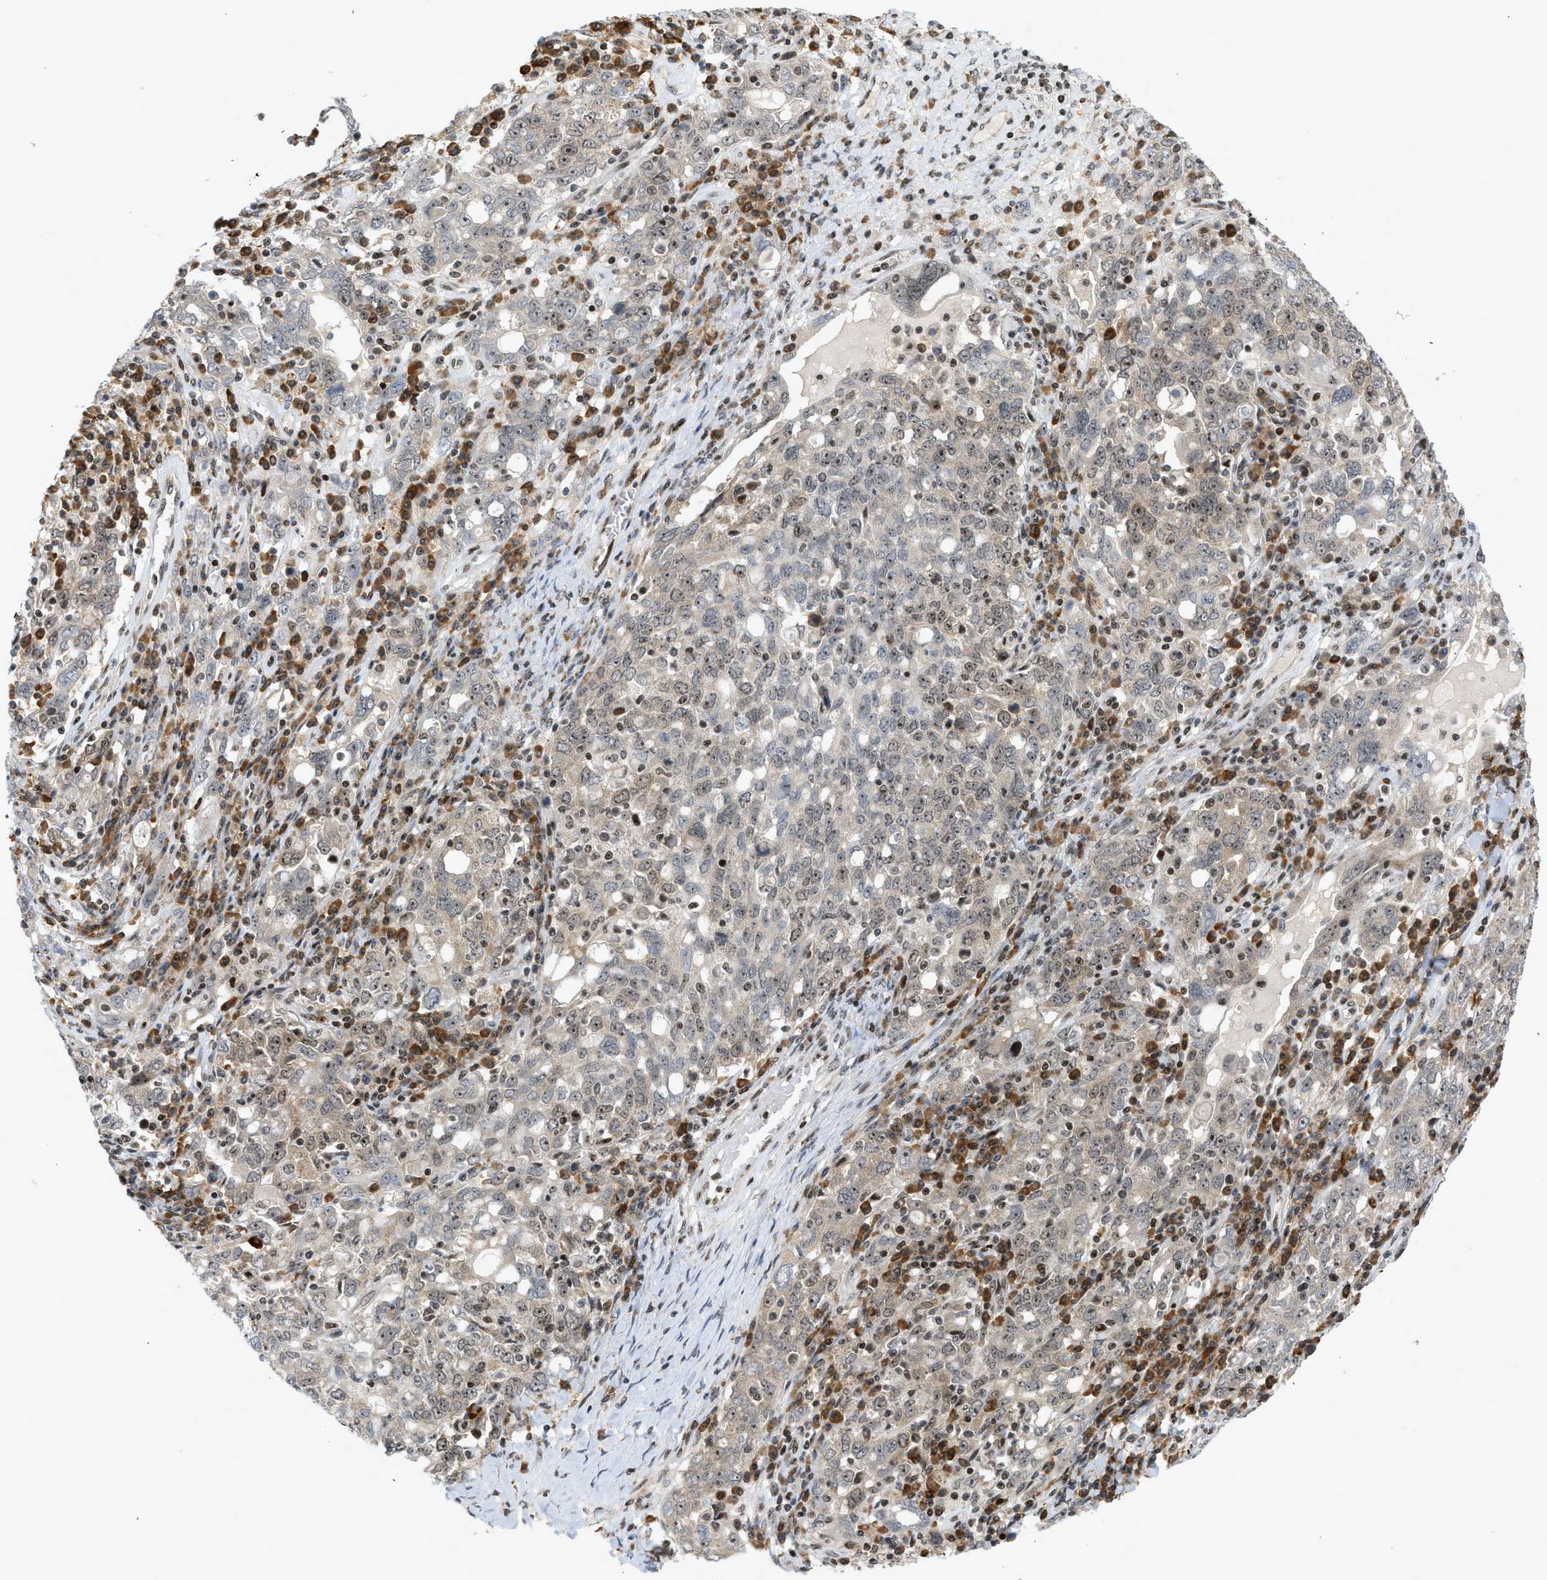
{"staining": {"intensity": "moderate", "quantity": ">75%", "location": "nuclear"}, "tissue": "ovarian cancer", "cell_type": "Tumor cells", "image_type": "cancer", "snomed": [{"axis": "morphology", "description": "Carcinoma, endometroid"}, {"axis": "topography", "description": "Ovary"}], "caption": "High-power microscopy captured an IHC histopathology image of ovarian endometroid carcinoma, revealing moderate nuclear staining in approximately >75% of tumor cells.", "gene": "ZNF22", "patient": {"sex": "female", "age": 62}}